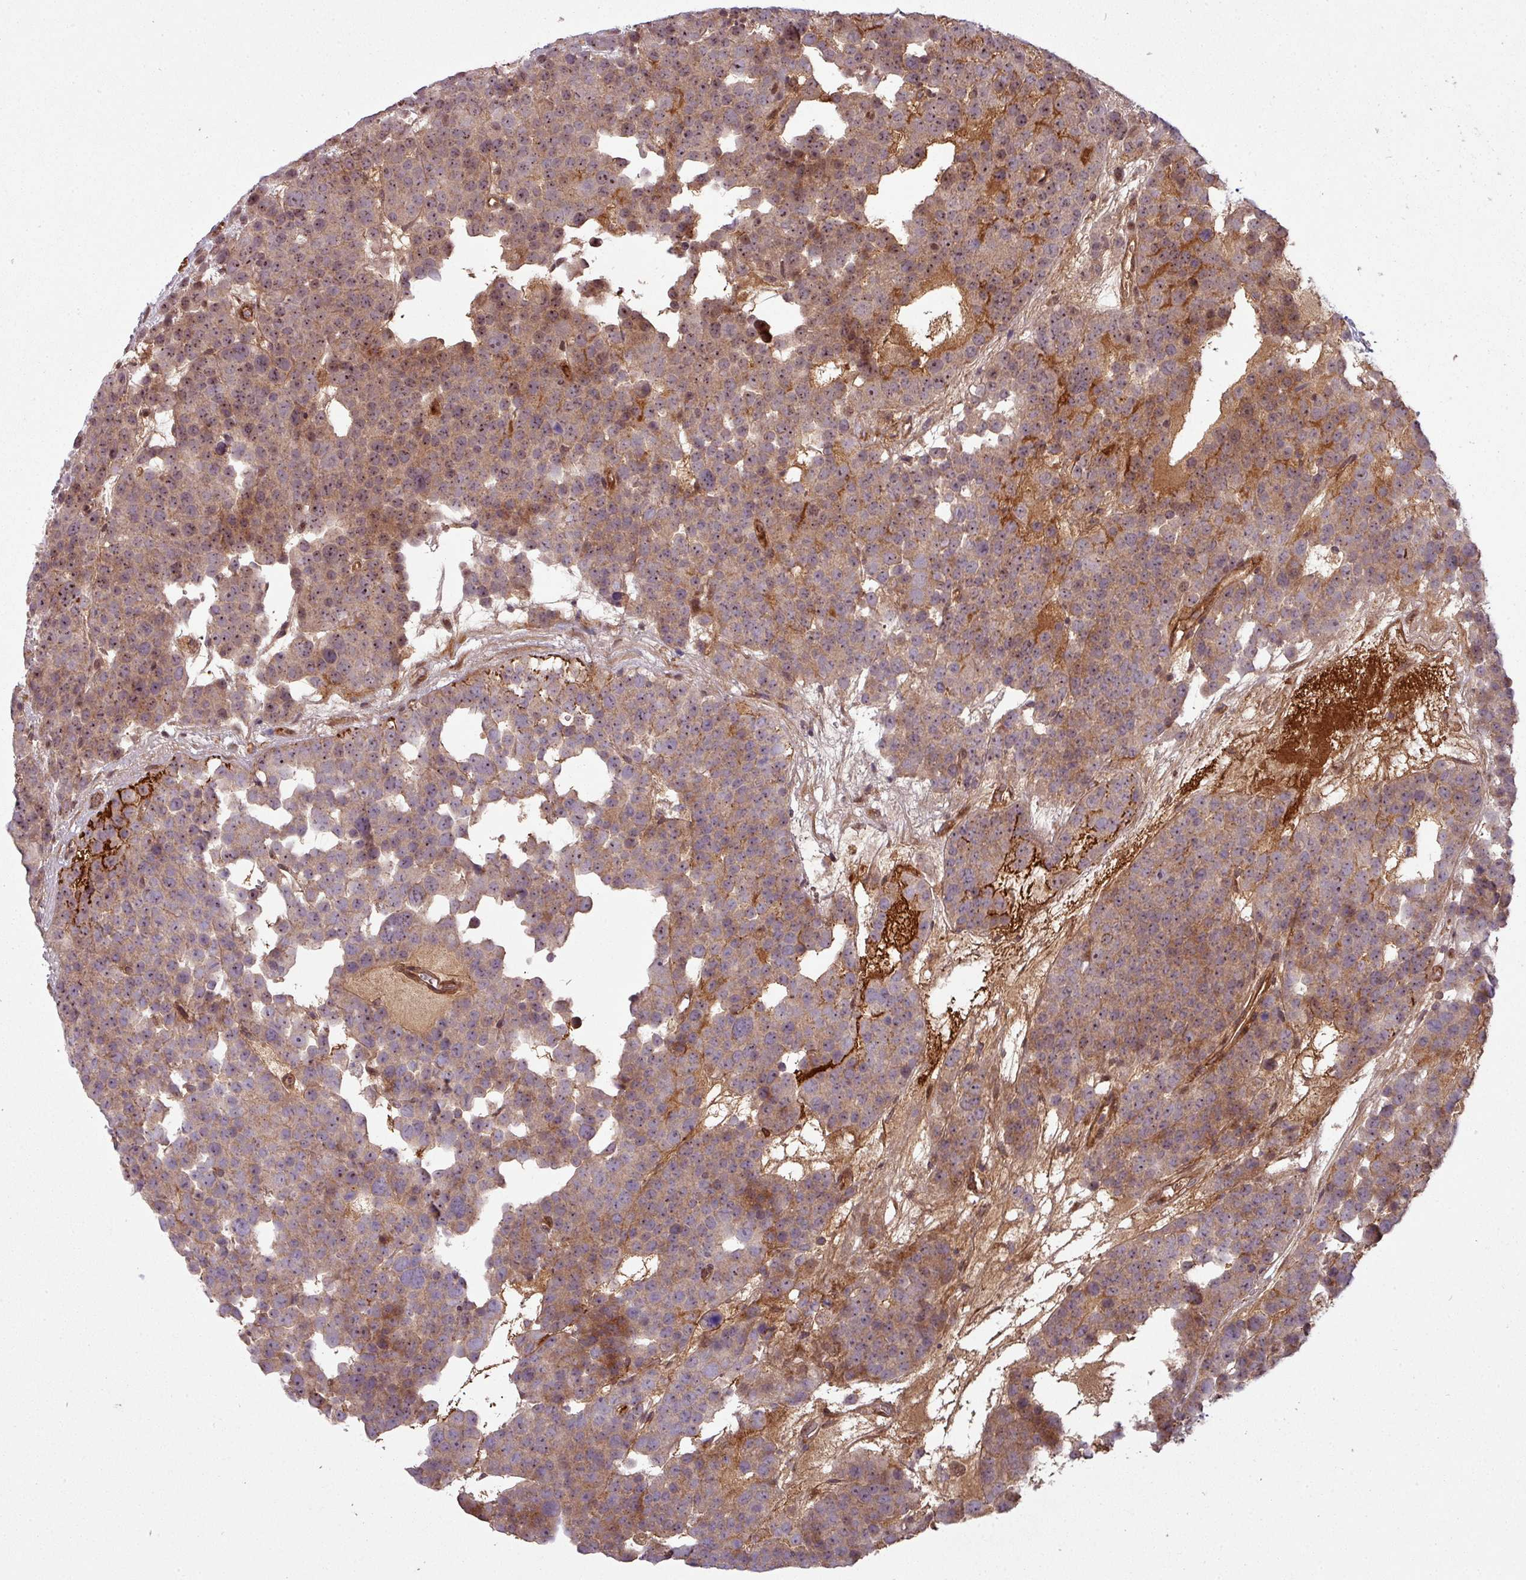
{"staining": {"intensity": "moderate", "quantity": ">75%", "location": "cytoplasmic/membranous,nuclear"}, "tissue": "testis cancer", "cell_type": "Tumor cells", "image_type": "cancer", "snomed": [{"axis": "morphology", "description": "Seminoma, NOS"}, {"axis": "topography", "description": "Testis"}], "caption": "Tumor cells reveal moderate cytoplasmic/membranous and nuclear staining in approximately >75% of cells in testis seminoma.", "gene": "SNRNP25", "patient": {"sex": "male", "age": 71}}